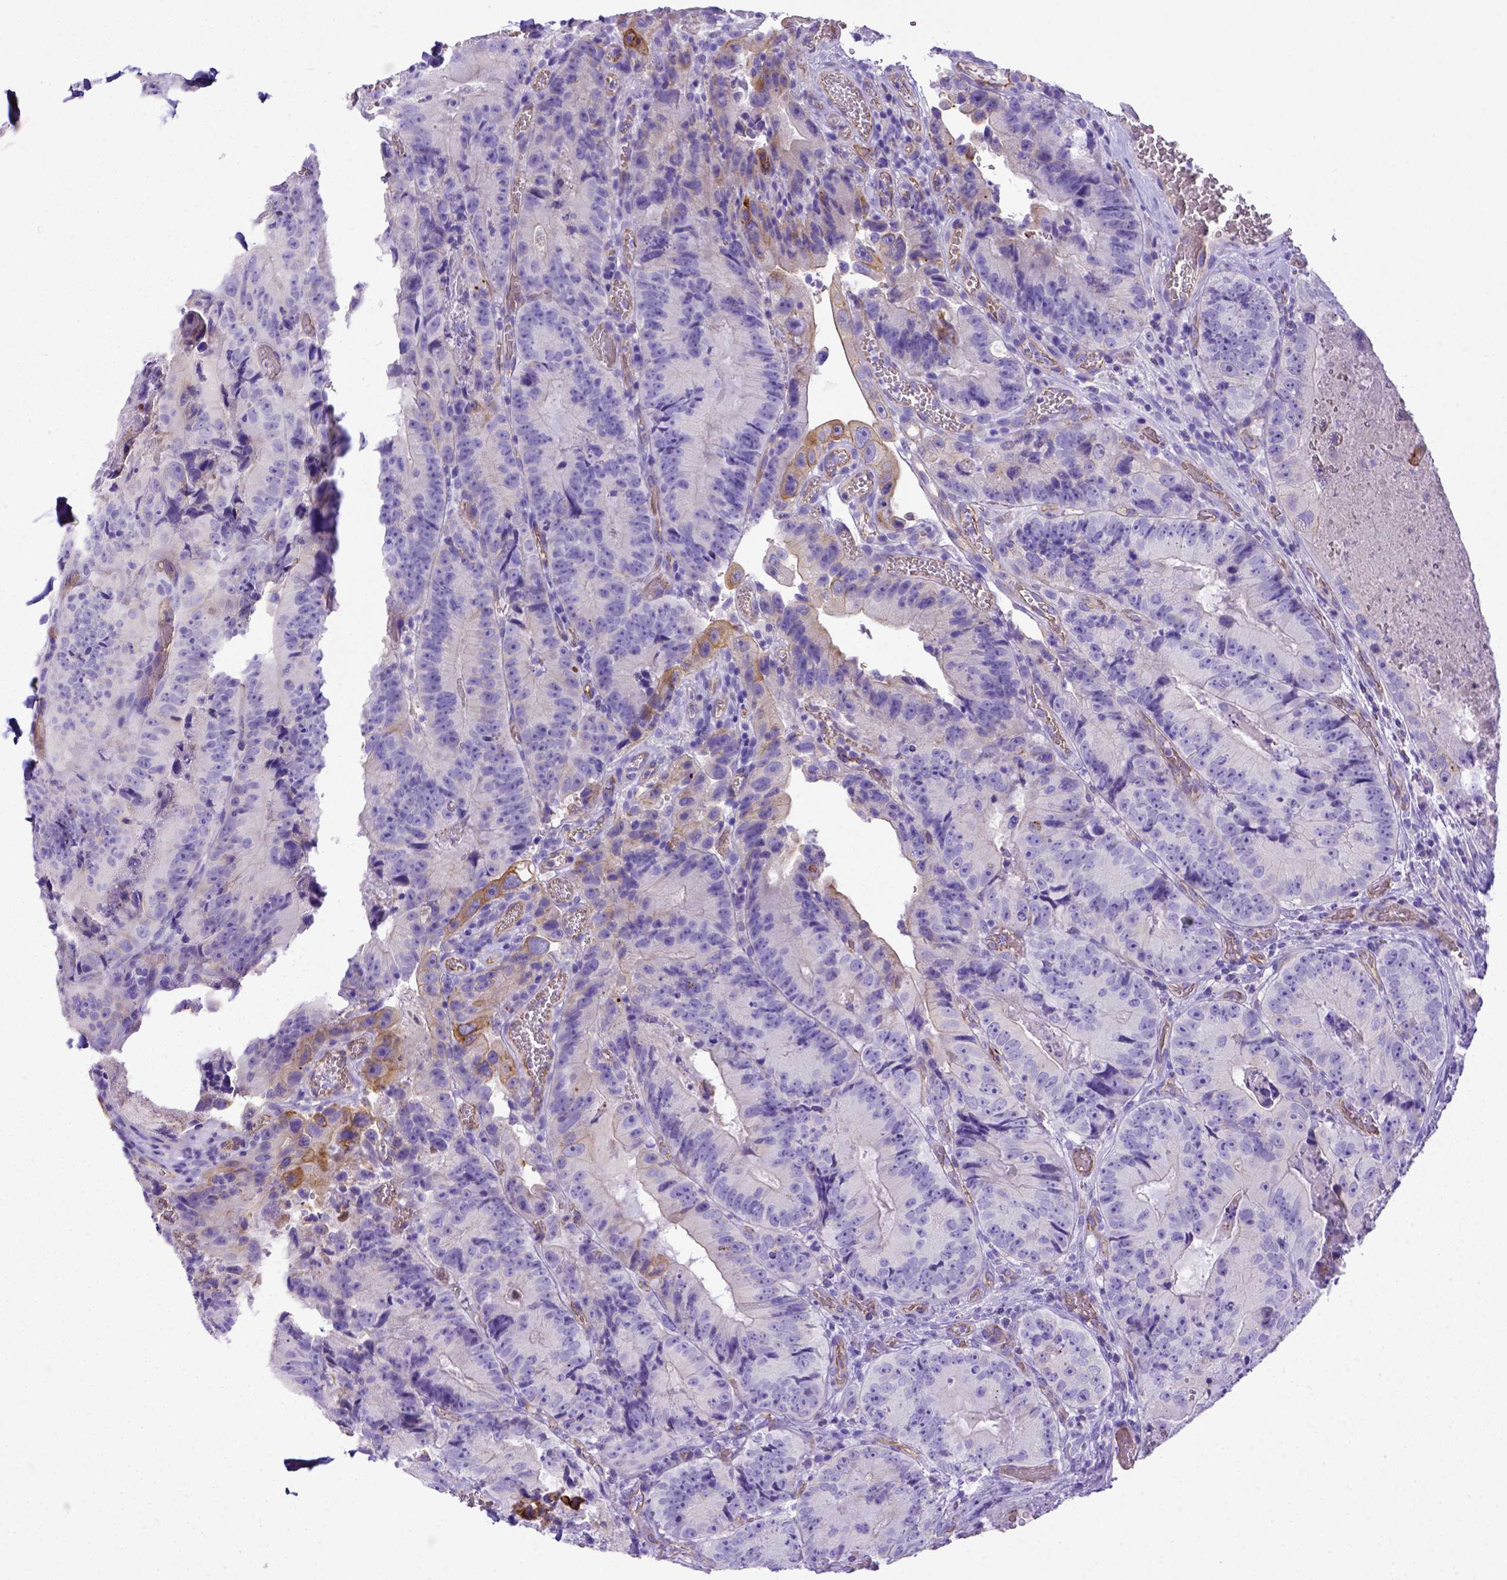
{"staining": {"intensity": "negative", "quantity": "none", "location": "none"}, "tissue": "colorectal cancer", "cell_type": "Tumor cells", "image_type": "cancer", "snomed": [{"axis": "morphology", "description": "Adenocarcinoma, NOS"}, {"axis": "topography", "description": "Colon"}], "caption": "Adenocarcinoma (colorectal) stained for a protein using immunohistochemistry (IHC) shows no expression tumor cells.", "gene": "LRRC18", "patient": {"sex": "female", "age": 86}}